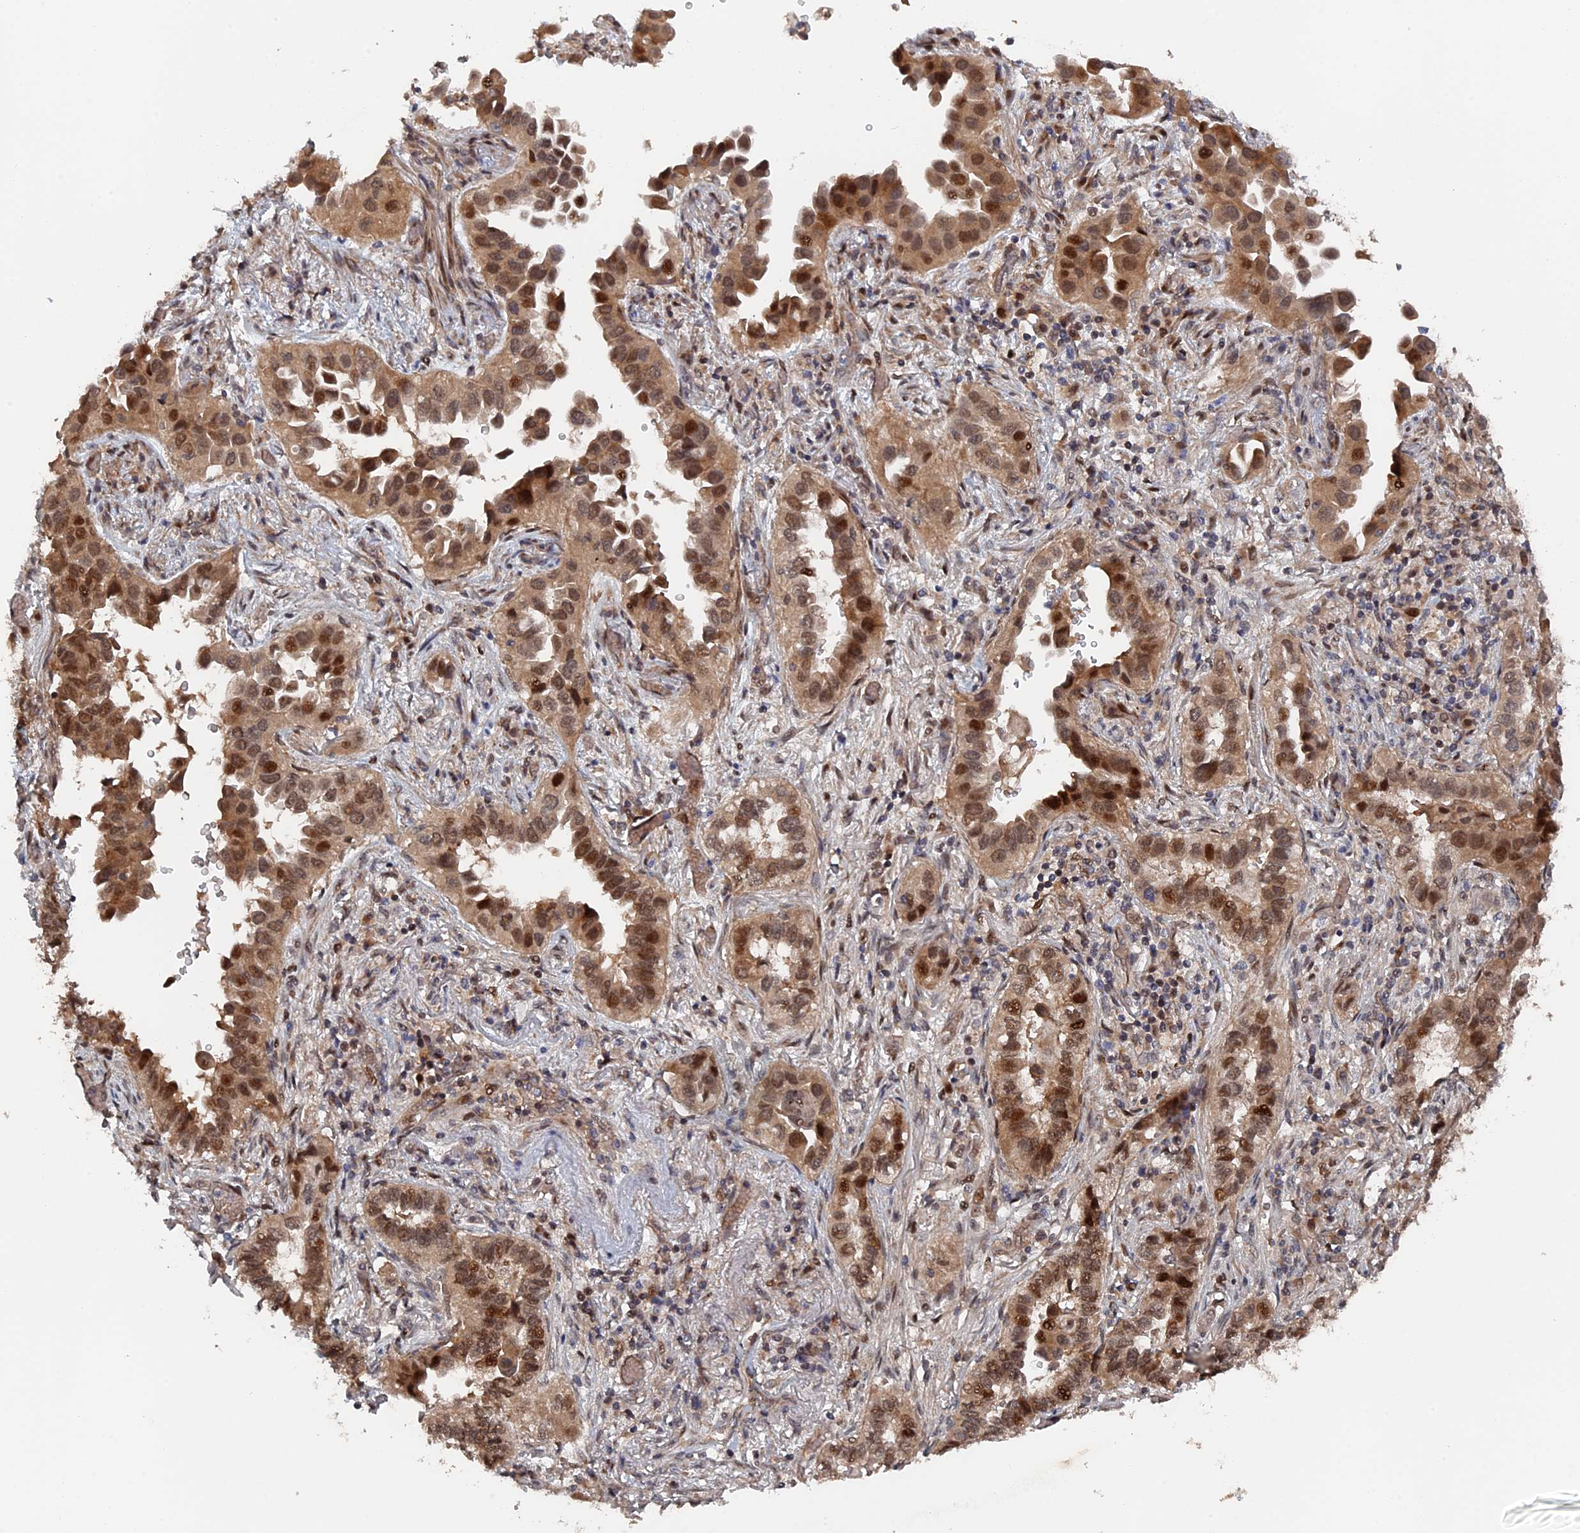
{"staining": {"intensity": "moderate", "quantity": ">75%", "location": "nuclear"}, "tissue": "lung cancer", "cell_type": "Tumor cells", "image_type": "cancer", "snomed": [{"axis": "morphology", "description": "Adenocarcinoma, NOS"}, {"axis": "topography", "description": "Lung"}], "caption": "Brown immunohistochemical staining in lung cancer (adenocarcinoma) displays moderate nuclear staining in about >75% of tumor cells. (DAB (3,3'-diaminobenzidine) = brown stain, brightfield microscopy at high magnification).", "gene": "ELOVL6", "patient": {"sex": "female", "age": 76}}